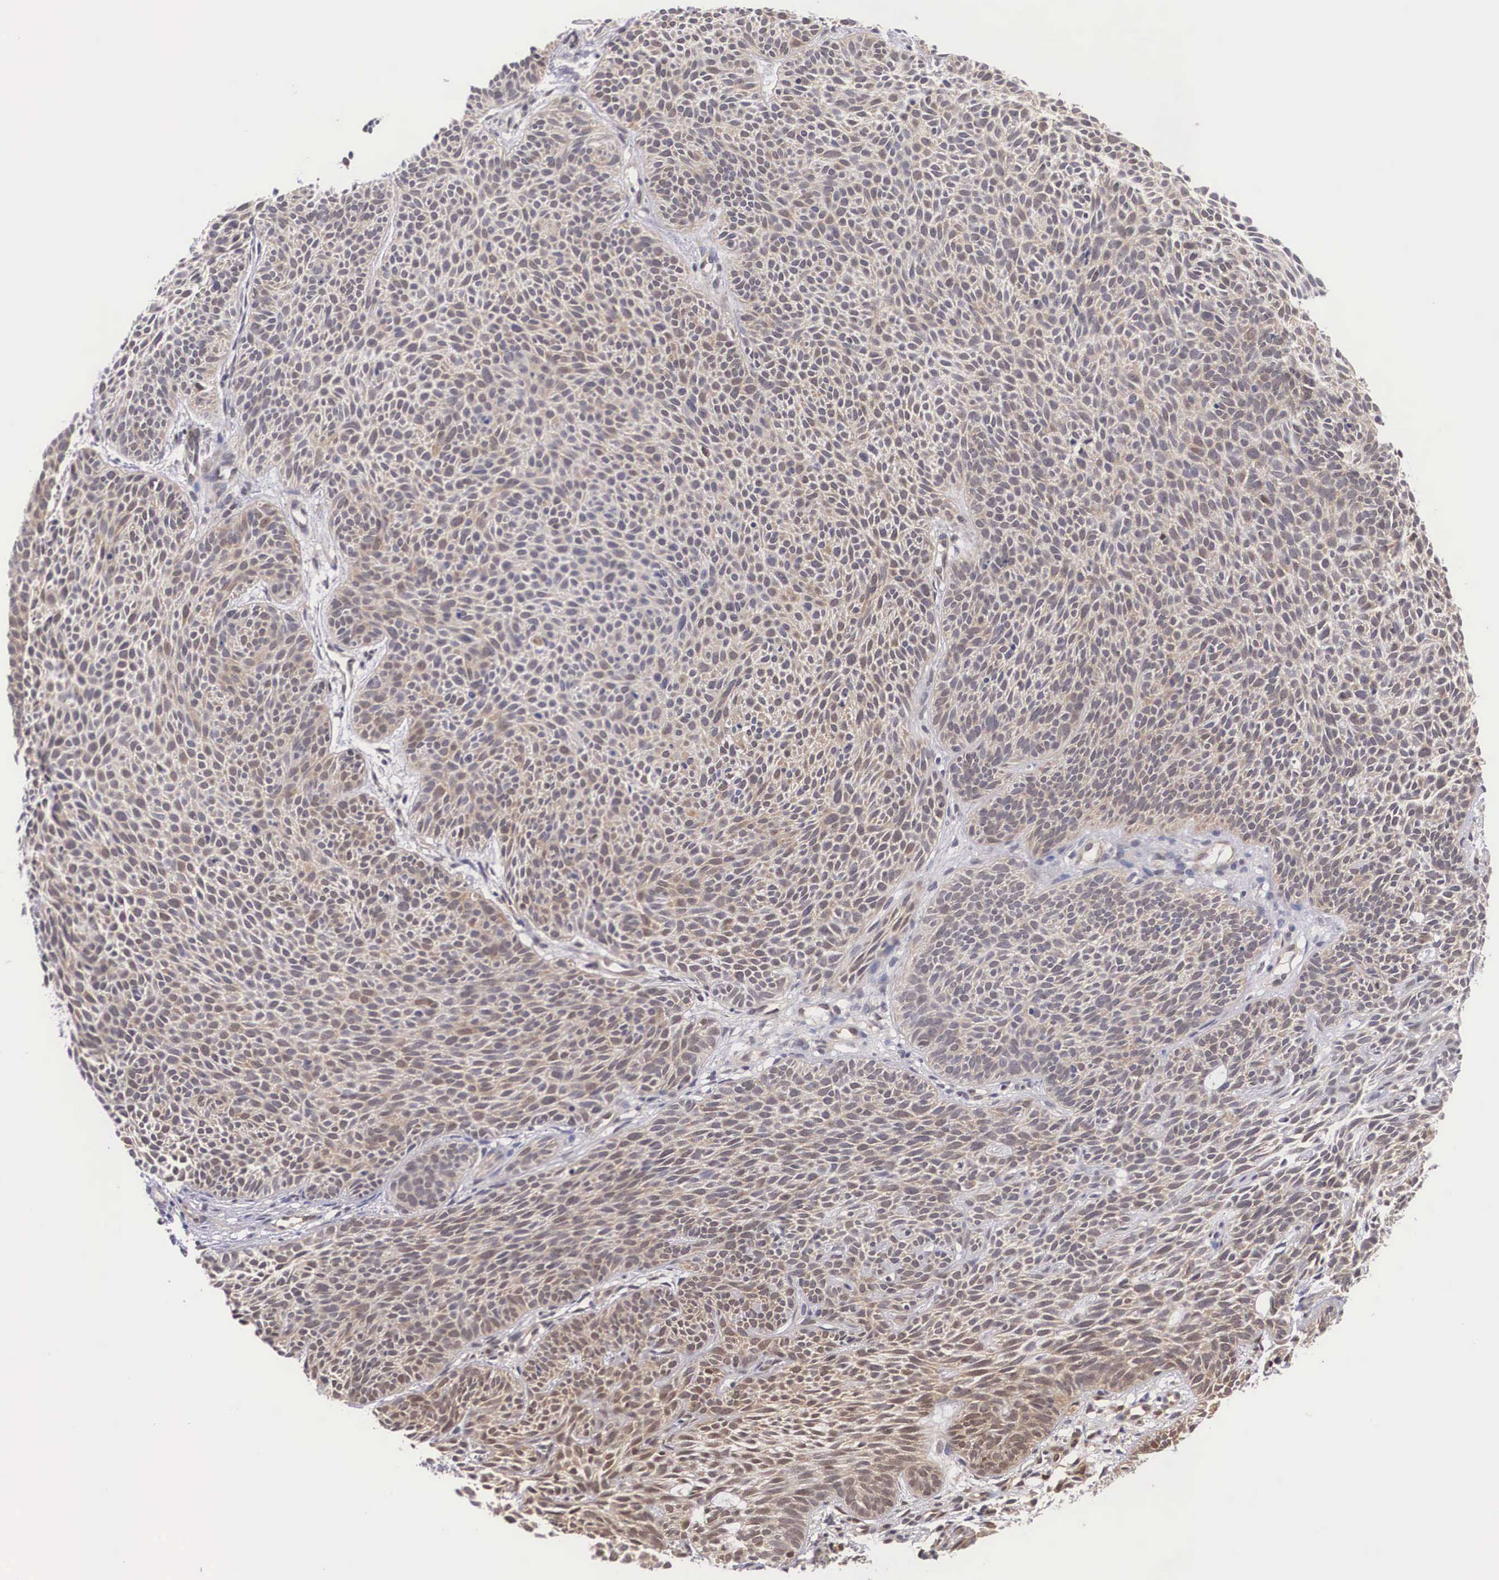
{"staining": {"intensity": "weak", "quantity": "<25%", "location": "cytoplasmic/membranous"}, "tissue": "skin cancer", "cell_type": "Tumor cells", "image_type": "cancer", "snomed": [{"axis": "morphology", "description": "Basal cell carcinoma"}, {"axis": "topography", "description": "Skin"}], "caption": "This is a micrograph of immunohistochemistry staining of basal cell carcinoma (skin), which shows no staining in tumor cells.", "gene": "IGBP1", "patient": {"sex": "male", "age": 84}}